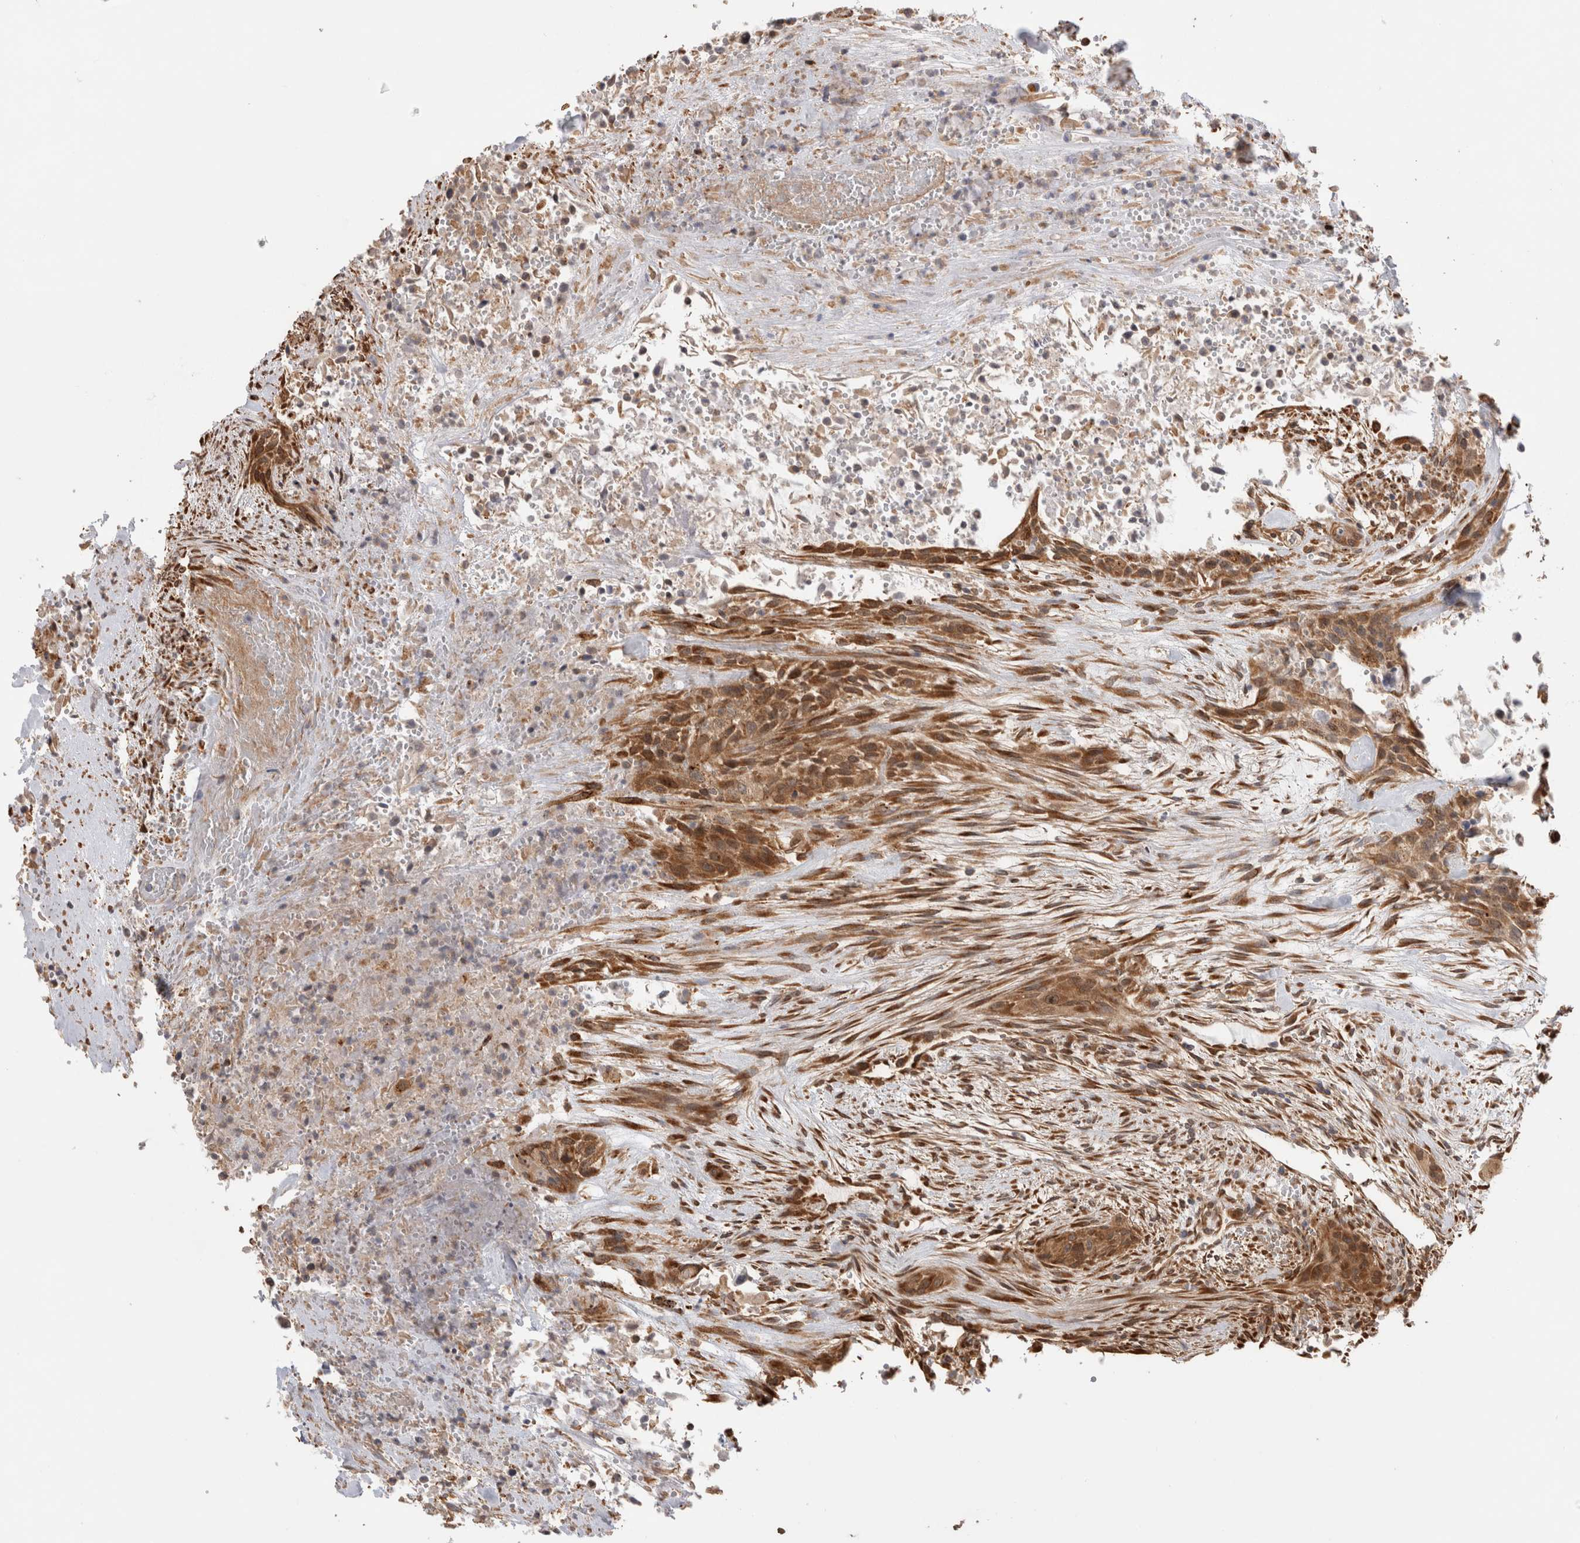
{"staining": {"intensity": "moderate", "quantity": ">75%", "location": "cytoplasmic/membranous"}, "tissue": "urothelial cancer", "cell_type": "Tumor cells", "image_type": "cancer", "snomed": [{"axis": "morphology", "description": "Urothelial carcinoma, High grade"}, {"axis": "topography", "description": "Urinary bladder"}], "caption": "This image reveals IHC staining of urothelial carcinoma (high-grade), with medium moderate cytoplasmic/membranous staining in approximately >75% of tumor cells.", "gene": "ACTL9", "patient": {"sex": "male", "age": 35}}